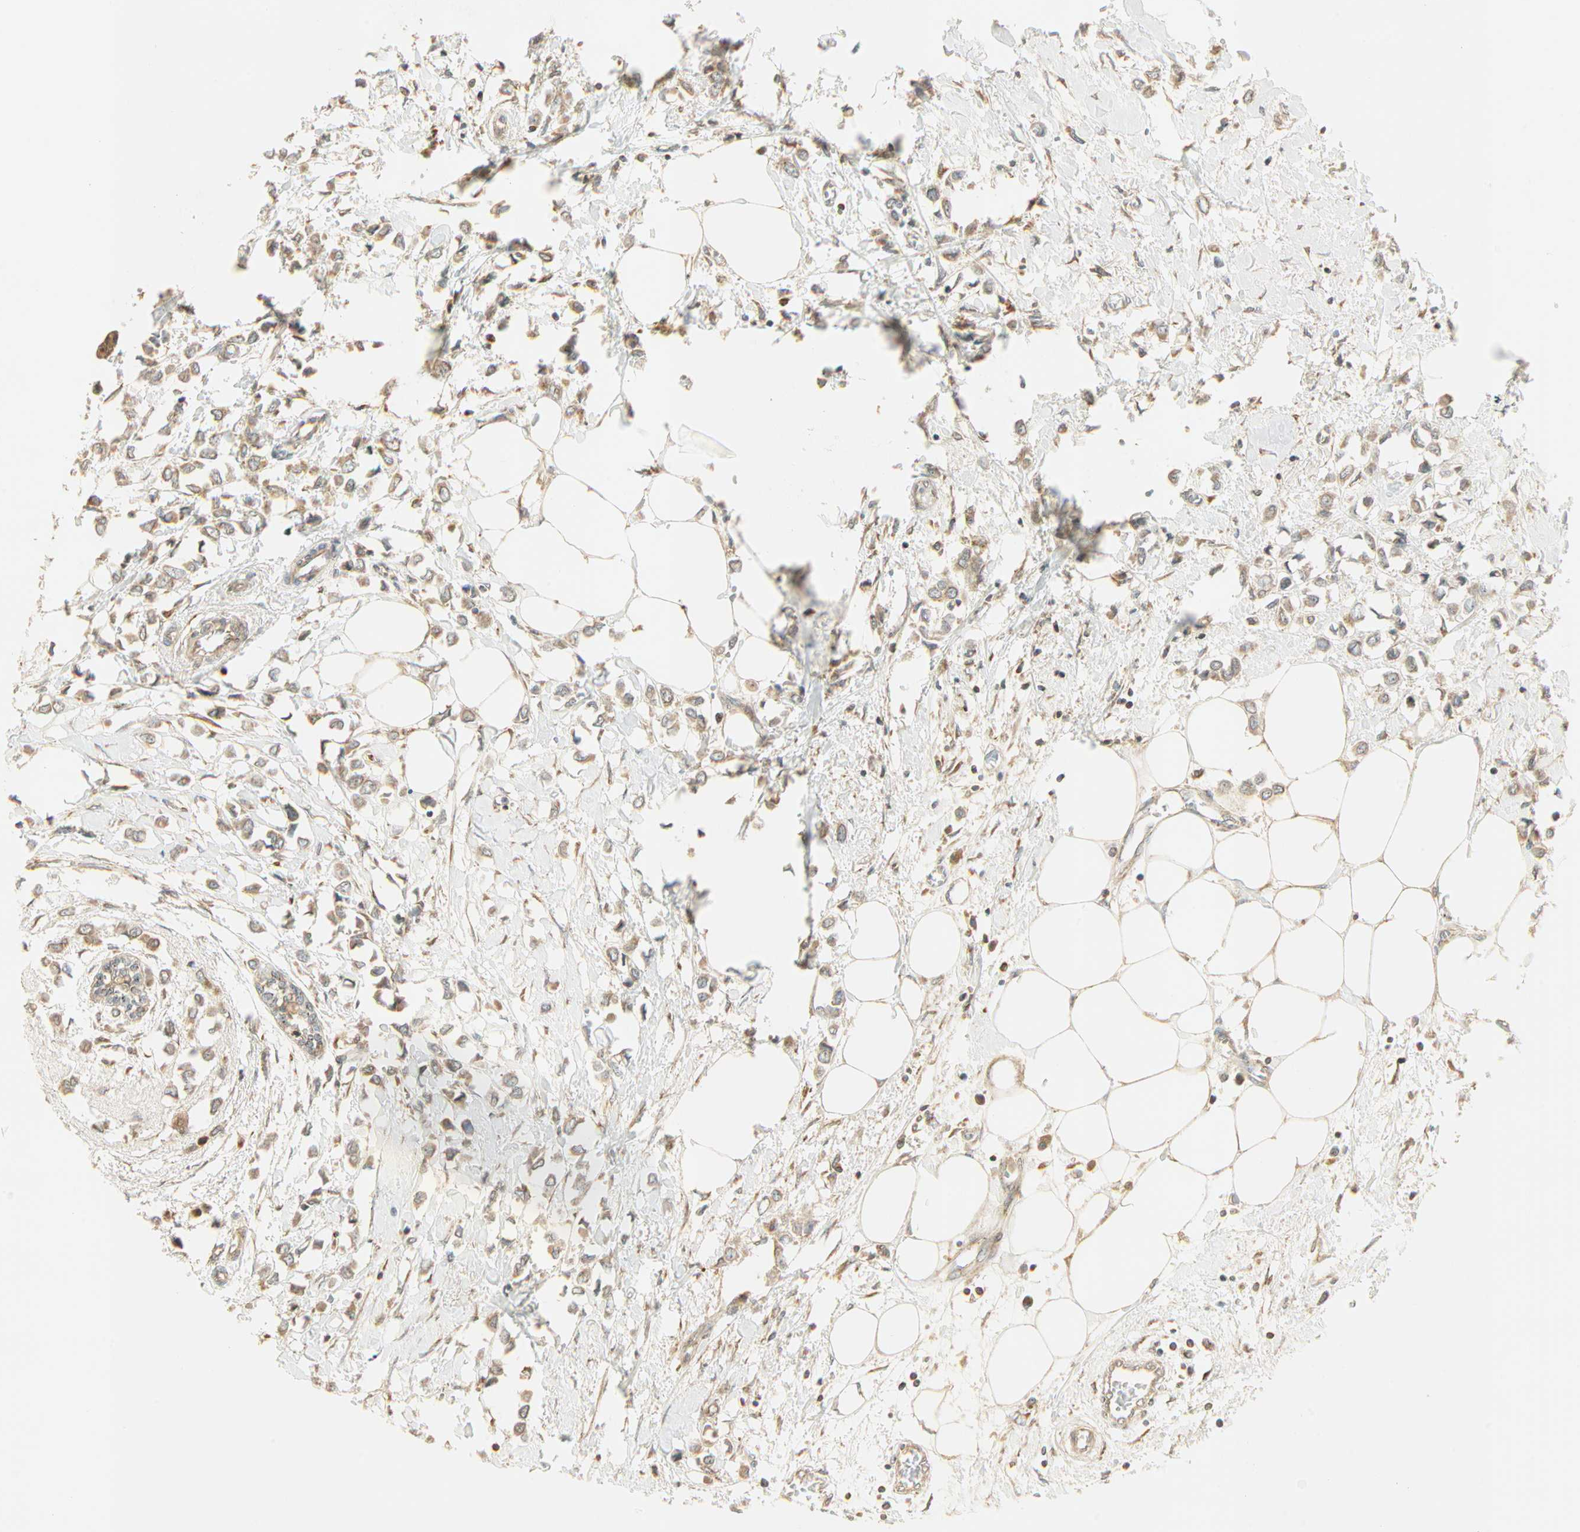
{"staining": {"intensity": "moderate", "quantity": ">75%", "location": "cytoplasmic/membranous"}, "tissue": "breast cancer", "cell_type": "Tumor cells", "image_type": "cancer", "snomed": [{"axis": "morphology", "description": "Lobular carcinoma"}, {"axis": "topography", "description": "Breast"}], "caption": "Immunohistochemistry photomicrograph of human breast cancer stained for a protein (brown), which demonstrates medium levels of moderate cytoplasmic/membranous positivity in about >75% of tumor cells.", "gene": "PNPLA6", "patient": {"sex": "female", "age": 51}}